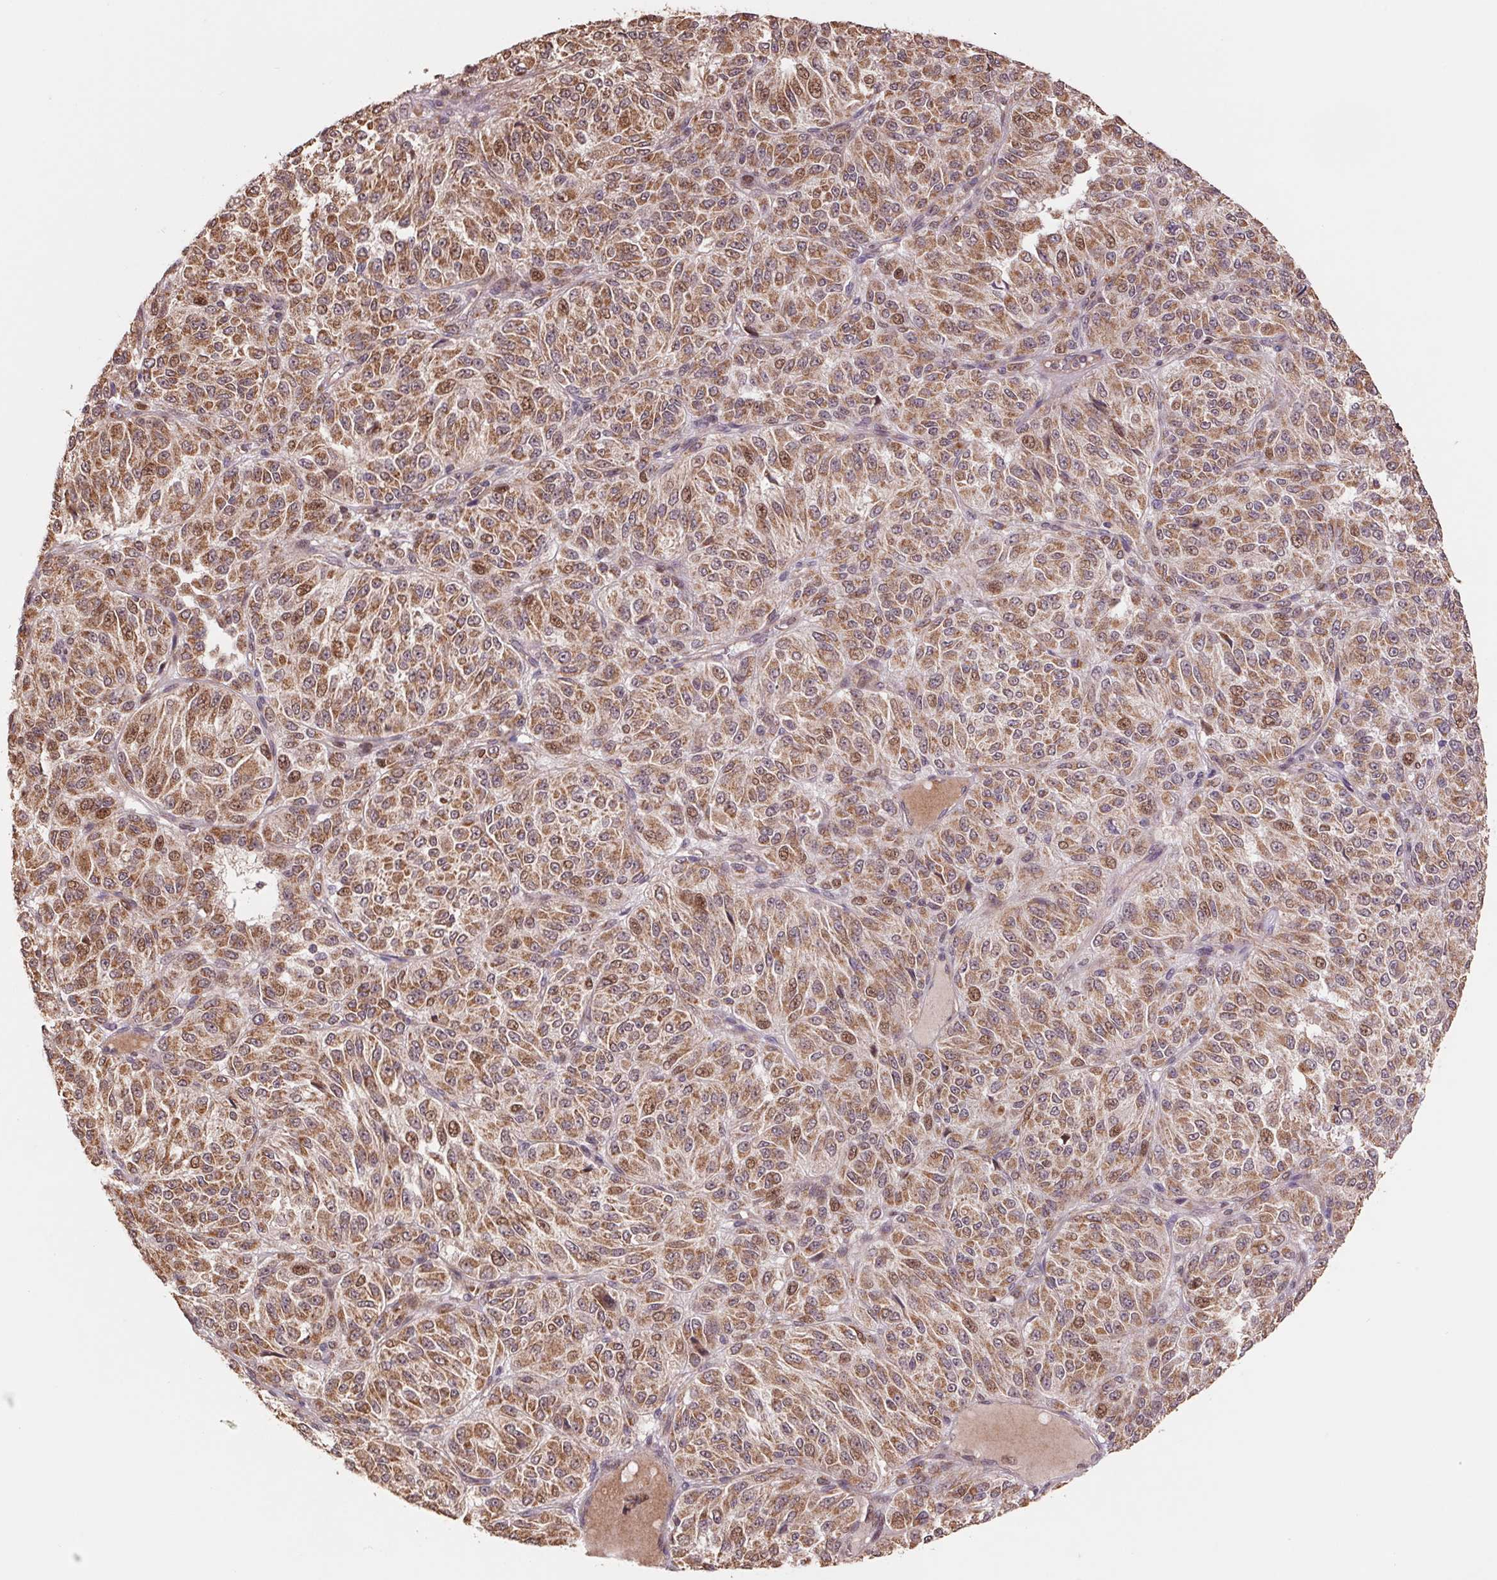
{"staining": {"intensity": "moderate", "quantity": ">75%", "location": "cytoplasmic/membranous,nuclear"}, "tissue": "melanoma", "cell_type": "Tumor cells", "image_type": "cancer", "snomed": [{"axis": "morphology", "description": "Malignant melanoma, Metastatic site"}, {"axis": "topography", "description": "Brain"}], "caption": "Brown immunohistochemical staining in melanoma displays moderate cytoplasmic/membranous and nuclear staining in approximately >75% of tumor cells. The protein is shown in brown color, while the nuclei are stained blue.", "gene": "PDHA1", "patient": {"sex": "female", "age": 56}}